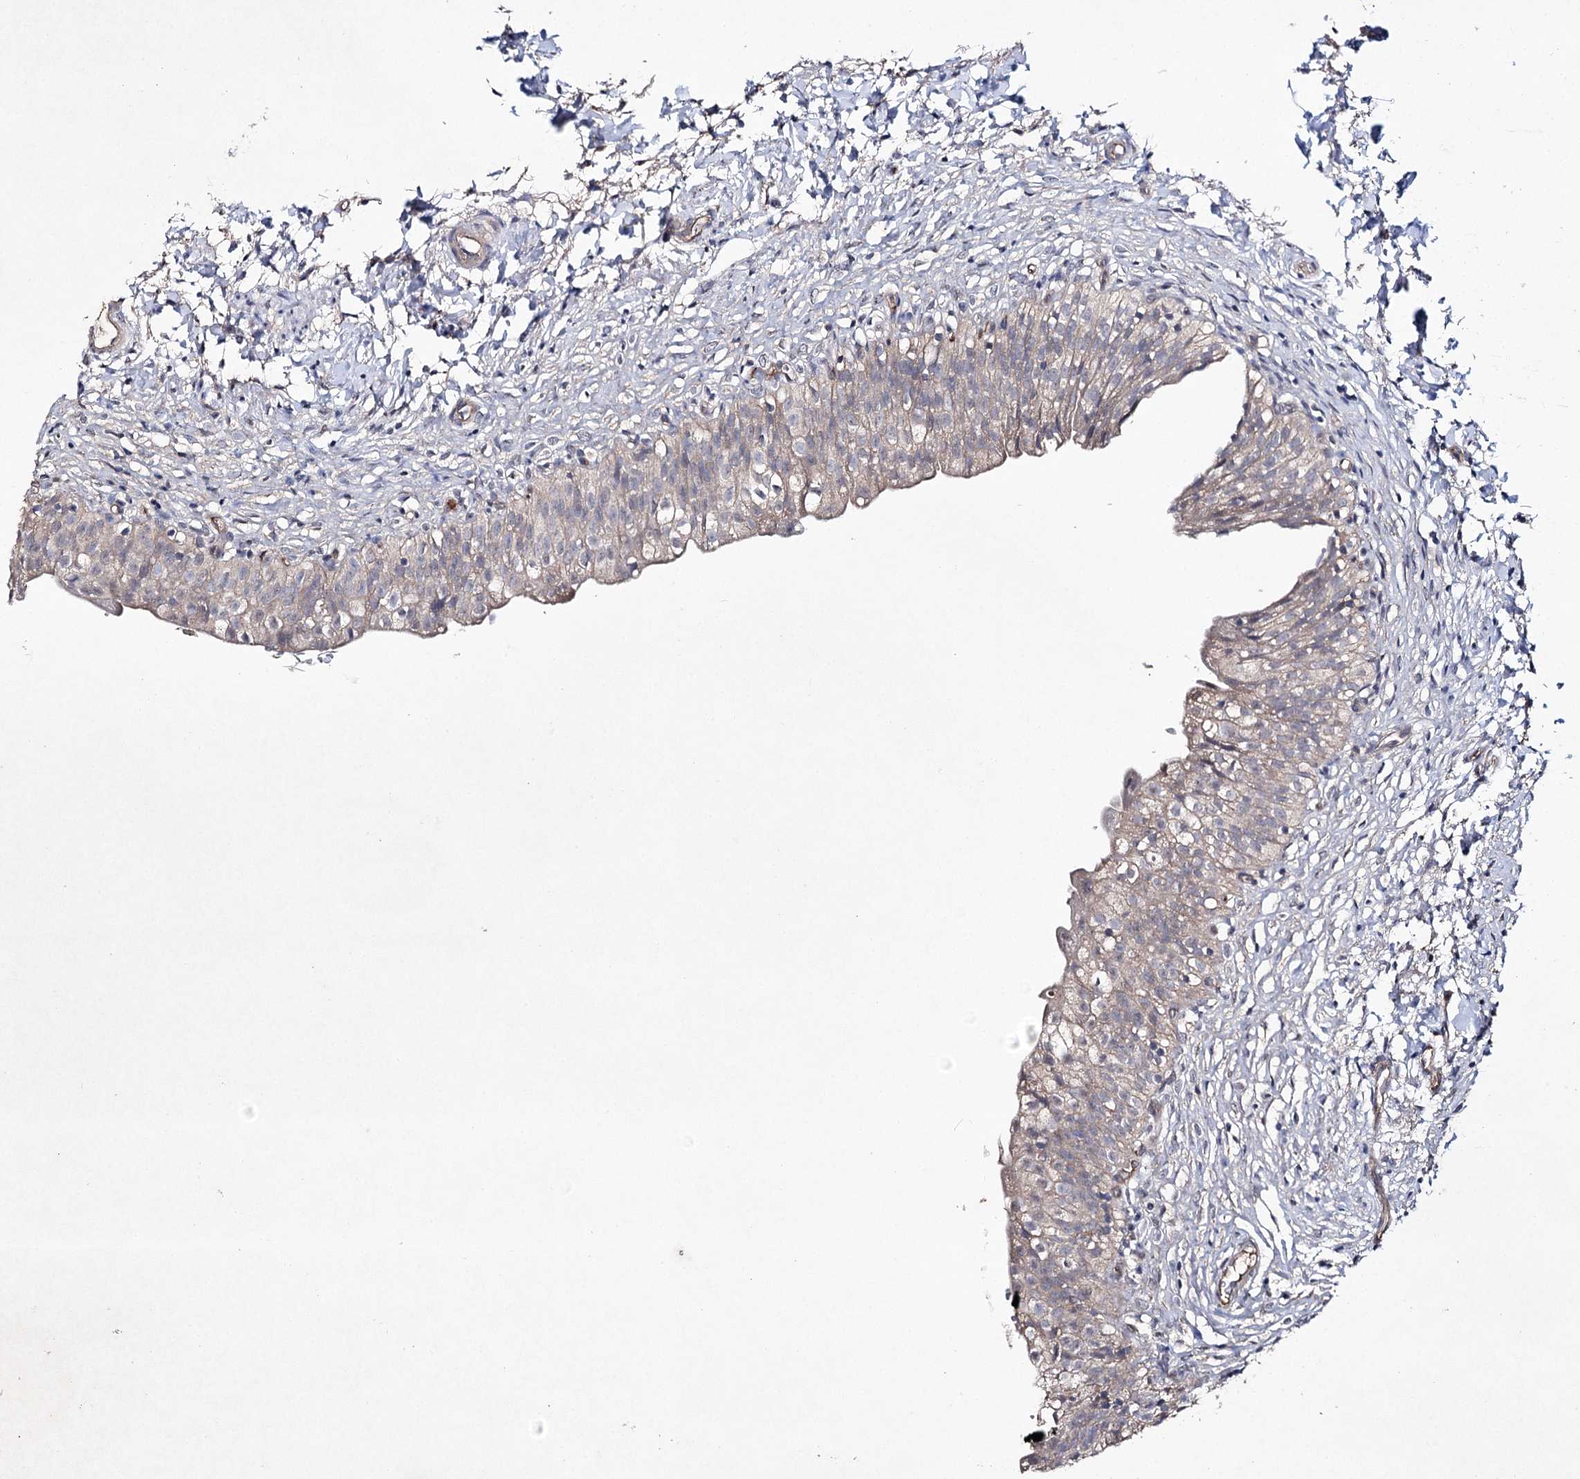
{"staining": {"intensity": "weak", "quantity": "25%-75%", "location": "cytoplasmic/membranous"}, "tissue": "urinary bladder", "cell_type": "Urothelial cells", "image_type": "normal", "snomed": [{"axis": "morphology", "description": "Normal tissue, NOS"}, {"axis": "topography", "description": "Urinary bladder"}], "caption": "This photomicrograph demonstrates normal urinary bladder stained with IHC to label a protein in brown. The cytoplasmic/membranous of urothelial cells show weak positivity for the protein. Nuclei are counter-stained blue.", "gene": "SEMA4G", "patient": {"sex": "male", "age": 55}}